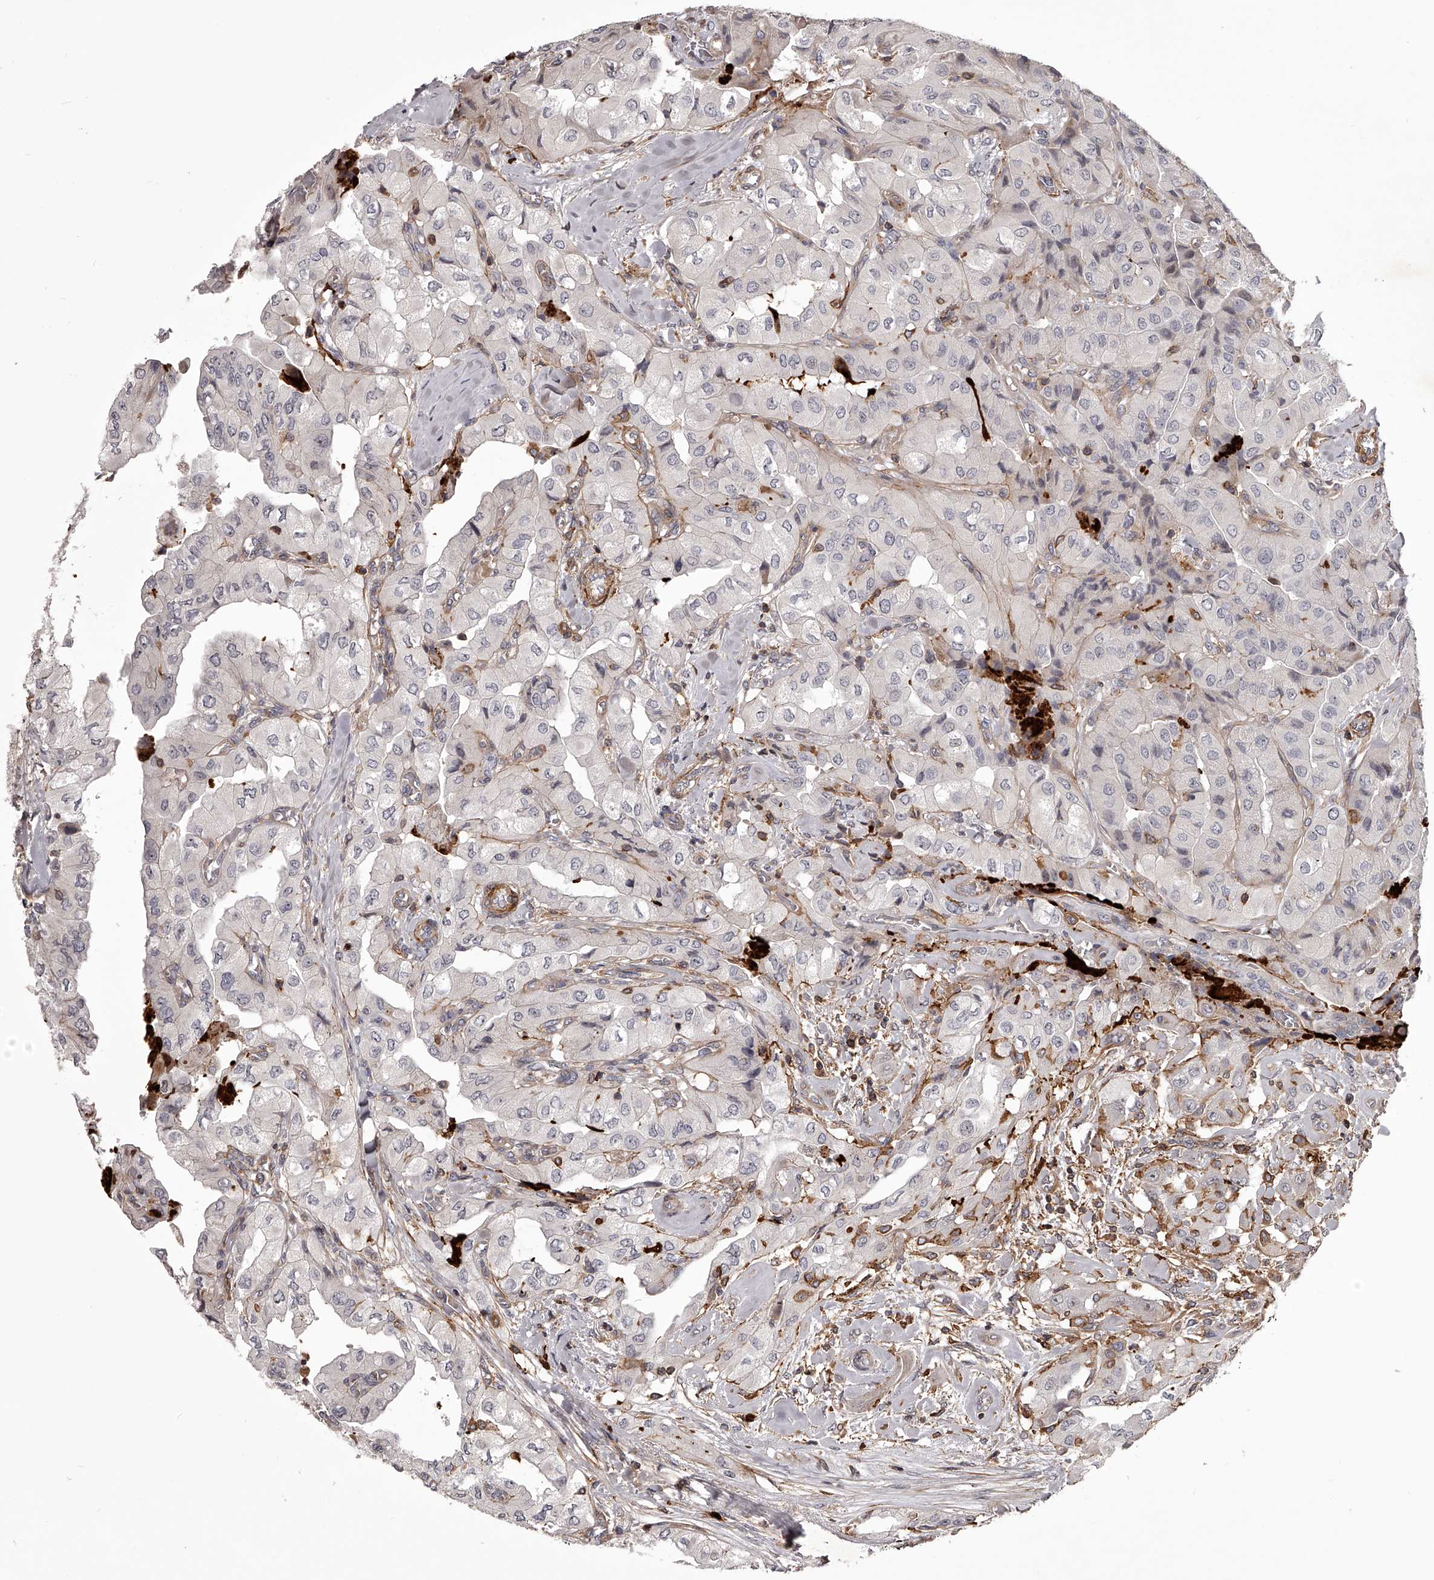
{"staining": {"intensity": "negative", "quantity": "none", "location": "none"}, "tissue": "thyroid cancer", "cell_type": "Tumor cells", "image_type": "cancer", "snomed": [{"axis": "morphology", "description": "Papillary adenocarcinoma, NOS"}, {"axis": "topography", "description": "Thyroid gland"}], "caption": "Immunohistochemistry of thyroid cancer (papillary adenocarcinoma) demonstrates no expression in tumor cells. (DAB immunohistochemistry visualized using brightfield microscopy, high magnification).", "gene": "RRP36", "patient": {"sex": "female", "age": 59}}